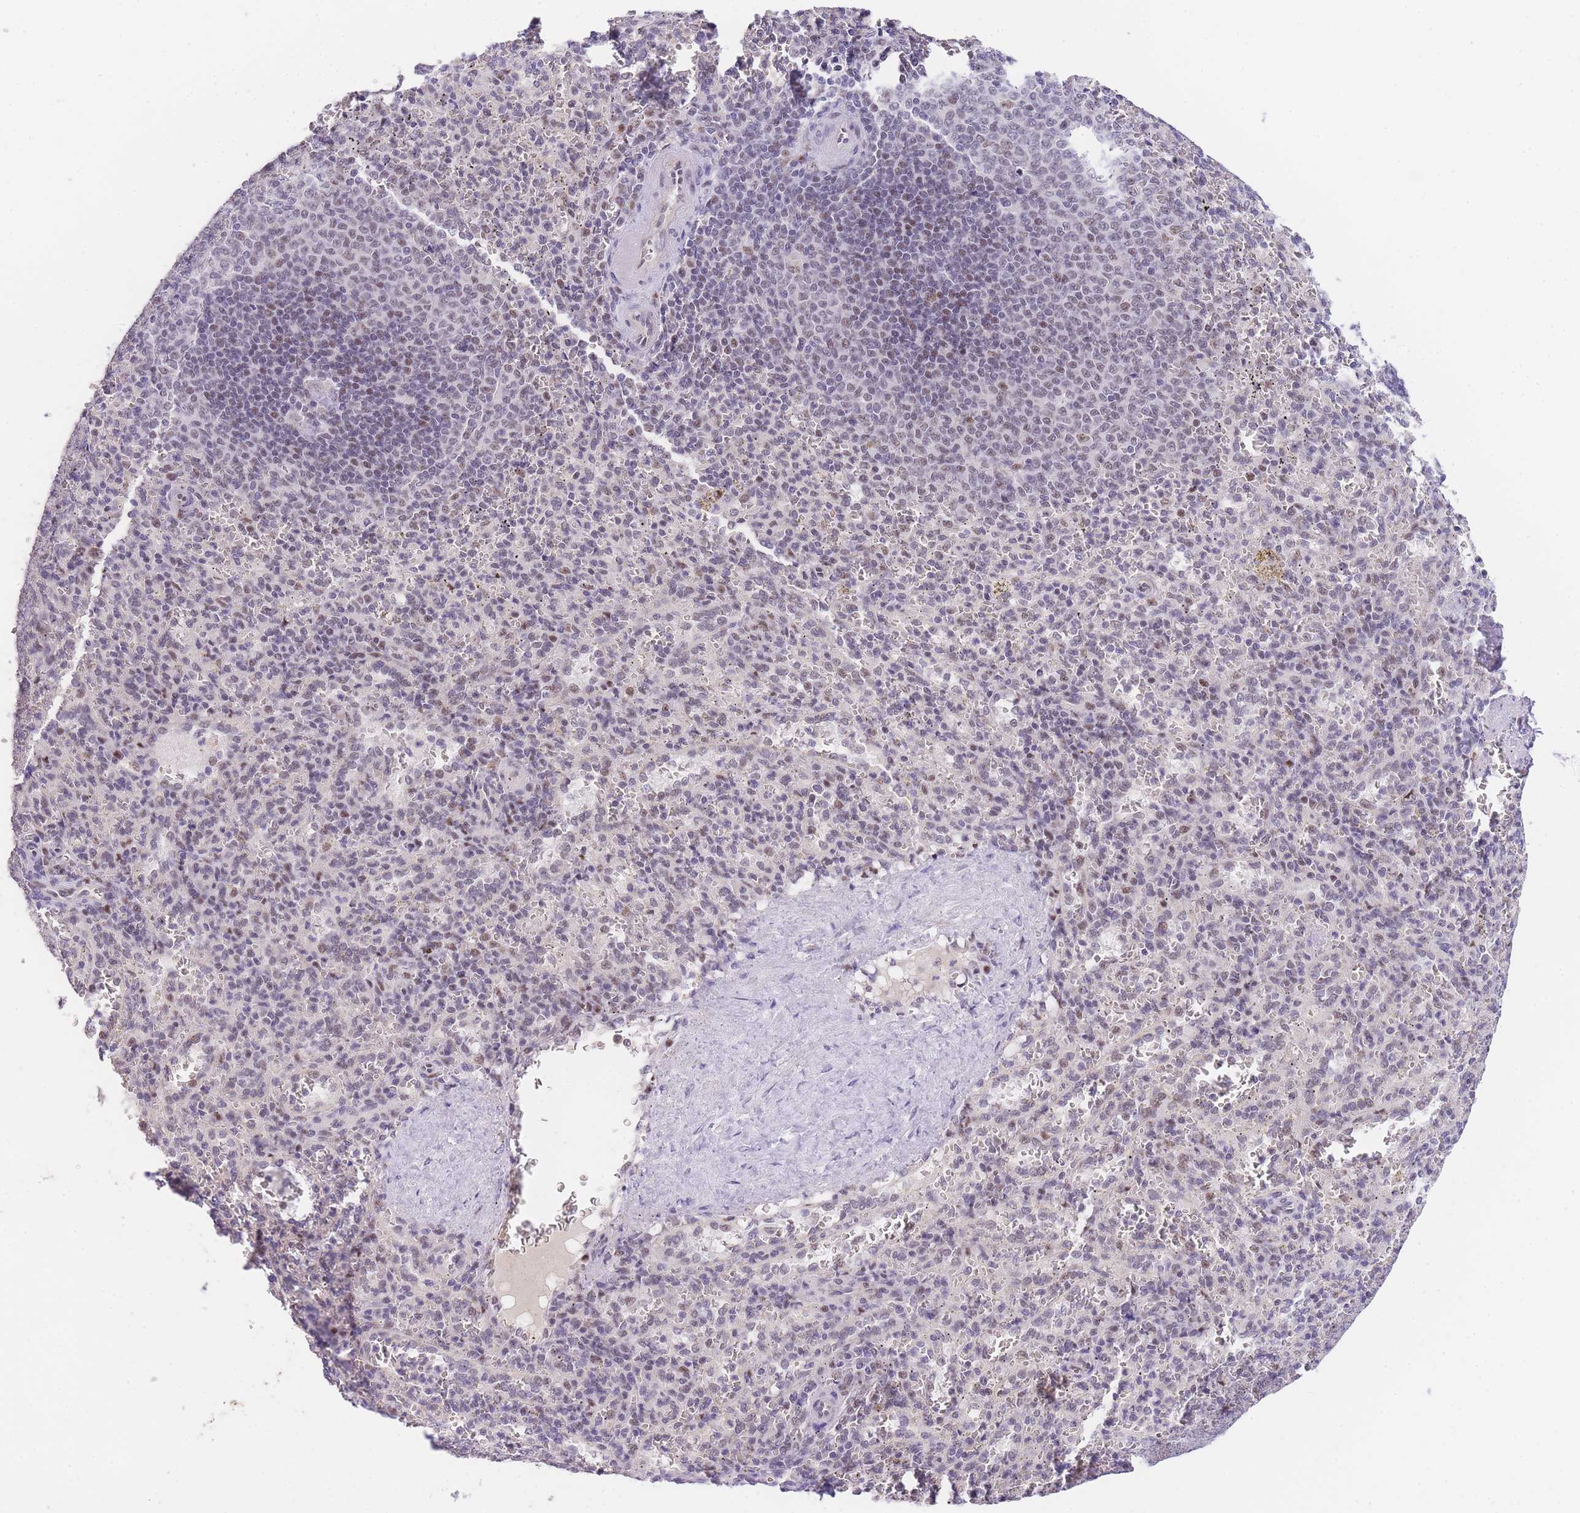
{"staining": {"intensity": "negative", "quantity": "none", "location": "none"}, "tissue": "spleen", "cell_type": "Cells in red pulp", "image_type": "normal", "snomed": [{"axis": "morphology", "description": "Normal tissue, NOS"}, {"axis": "topography", "description": "Spleen"}], "caption": "An image of human spleen is negative for staining in cells in red pulp.", "gene": "SLC35F2", "patient": {"sex": "female", "age": 21}}